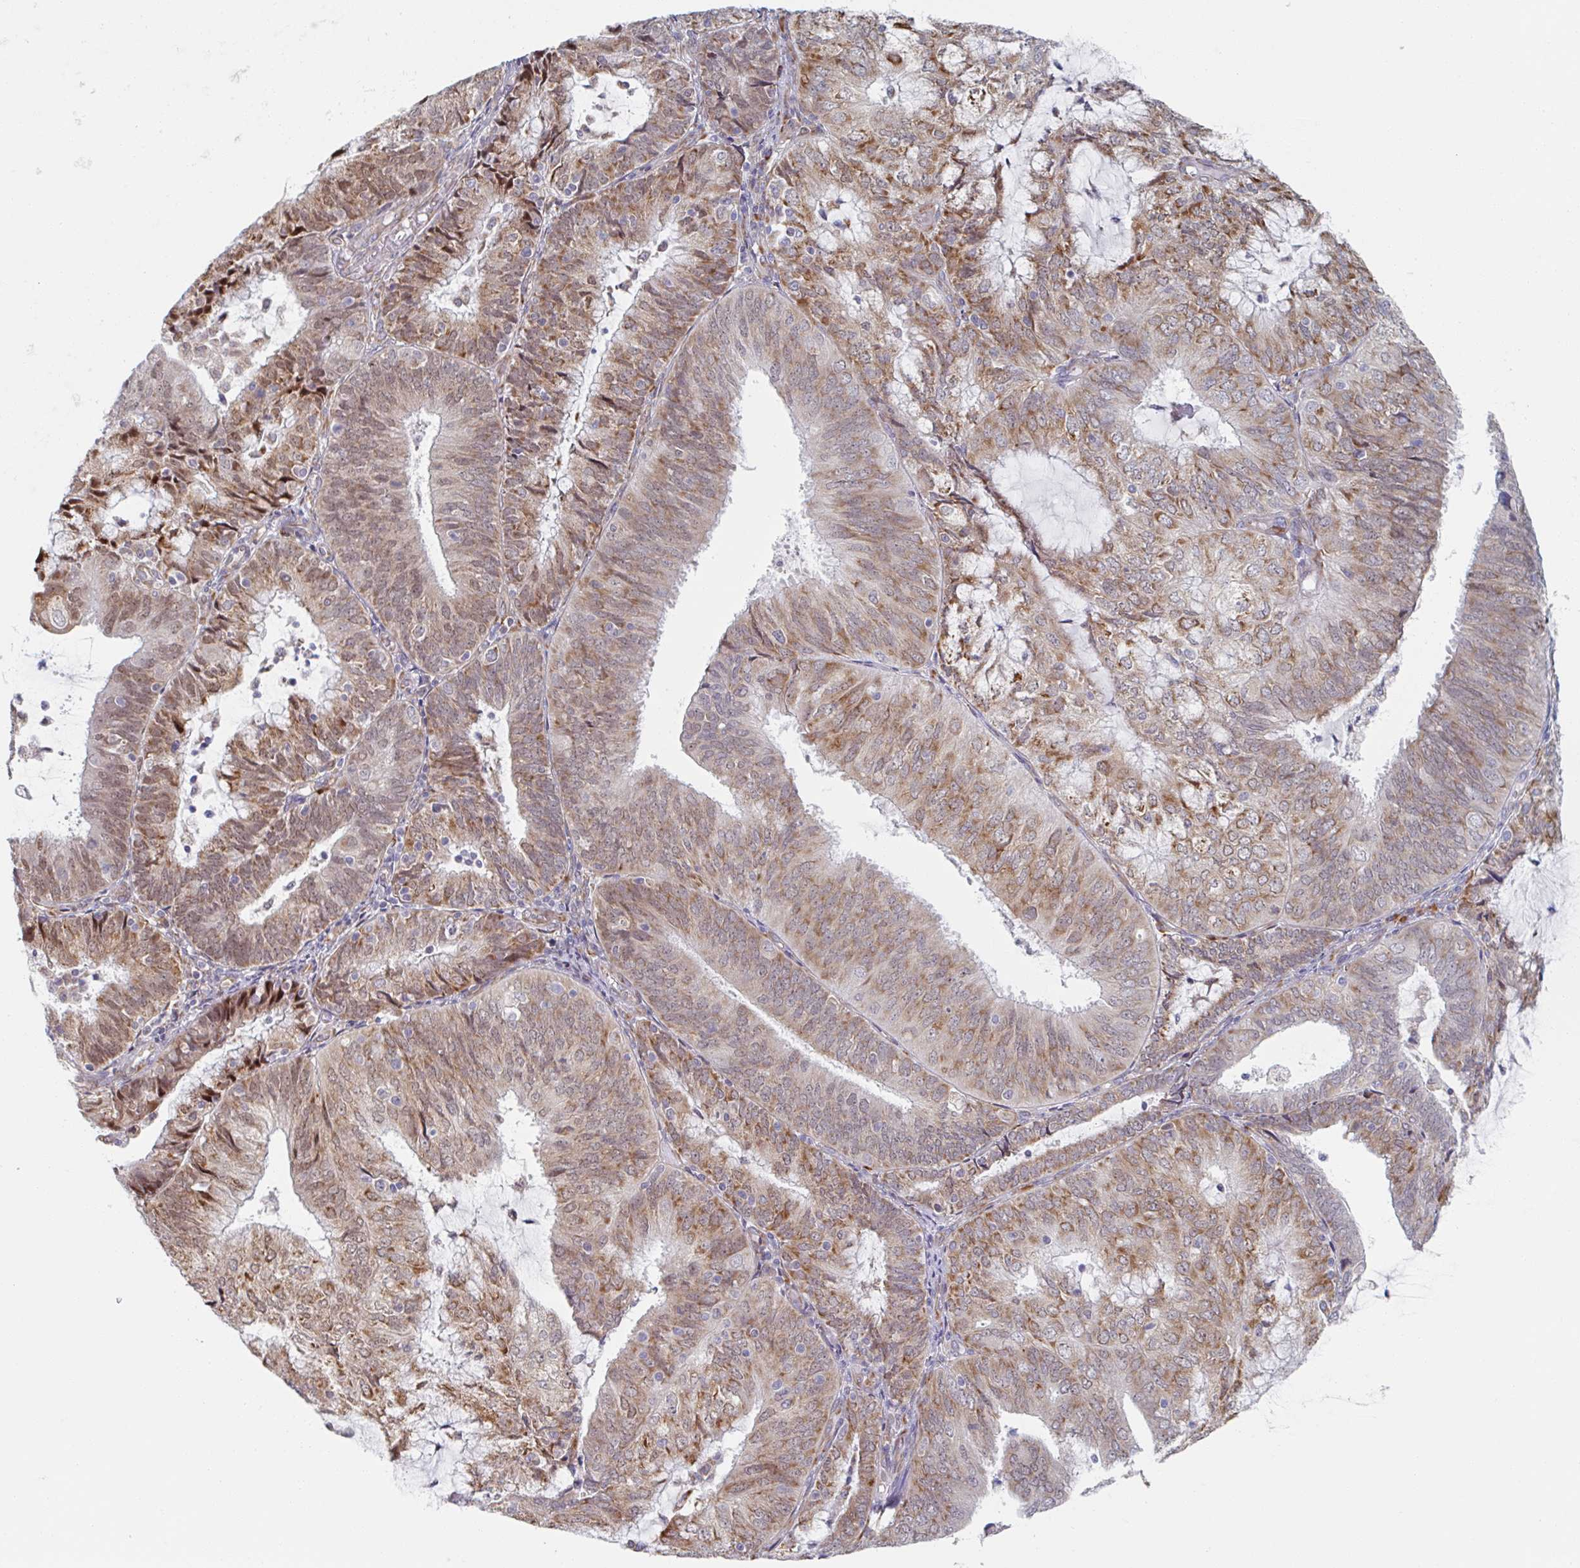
{"staining": {"intensity": "moderate", "quantity": ">75%", "location": "cytoplasmic/membranous"}, "tissue": "endometrial cancer", "cell_type": "Tumor cells", "image_type": "cancer", "snomed": [{"axis": "morphology", "description": "Adenocarcinoma, NOS"}, {"axis": "topography", "description": "Endometrium"}], "caption": "A histopathology image showing moderate cytoplasmic/membranous staining in approximately >75% of tumor cells in endometrial adenocarcinoma, as visualized by brown immunohistochemical staining.", "gene": "TRAPPC10", "patient": {"sex": "female", "age": 81}}